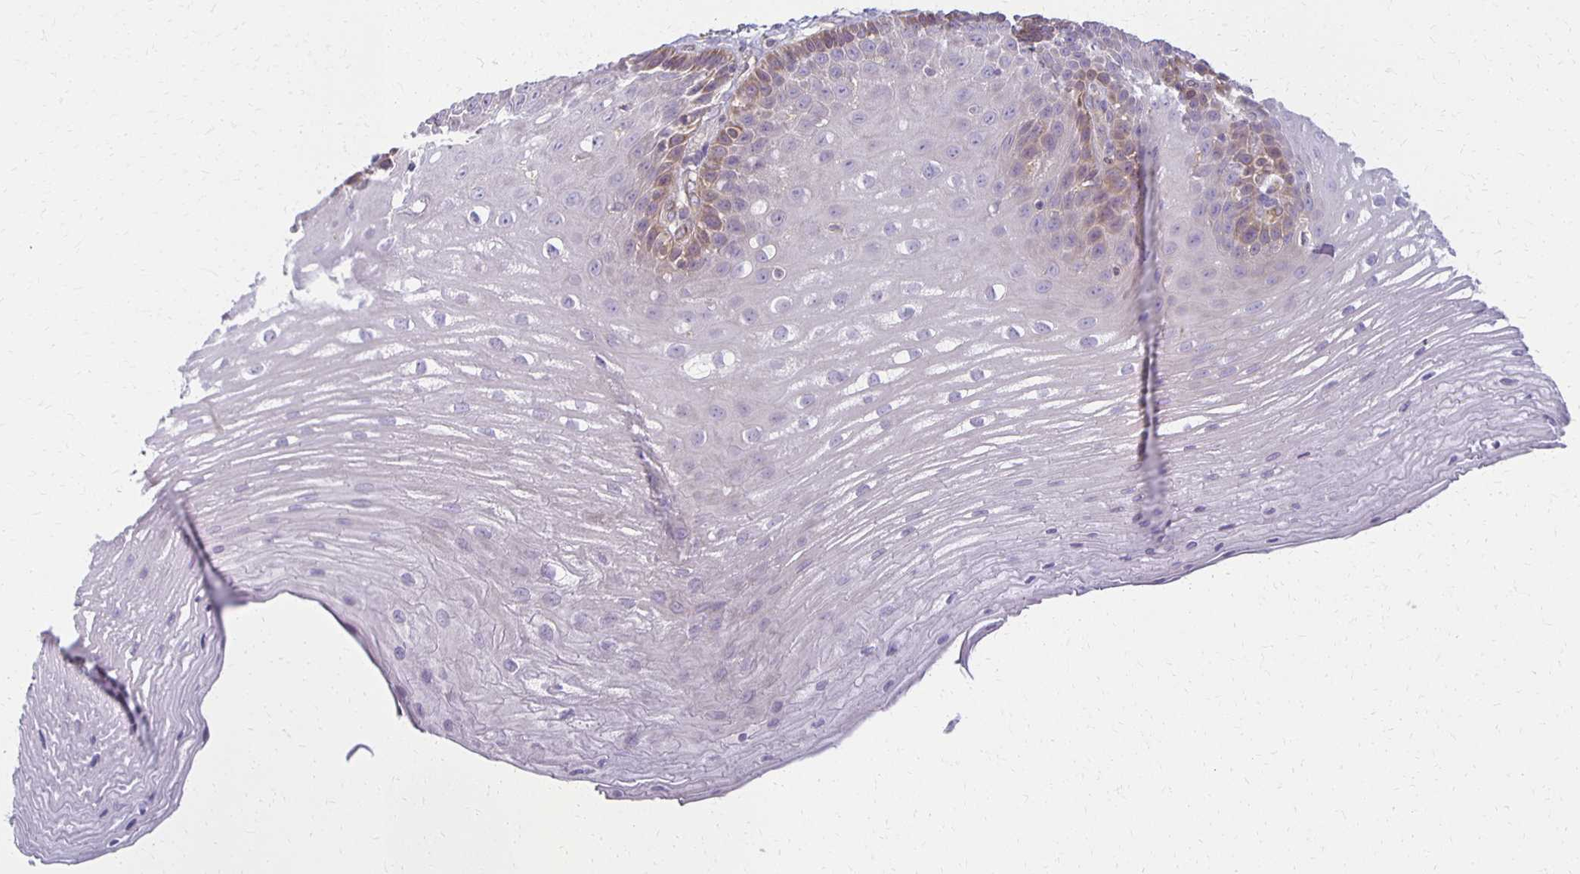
{"staining": {"intensity": "weak", "quantity": "<25%", "location": "cytoplasmic/membranous"}, "tissue": "esophagus", "cell_type": "Squamous epithelial cells", "image_type": "normal", "snomed": [{"axis": "morphology", "description": "Normal tissue, NOS"}, {"axis": "topography", "description": "Esophagus"}], "caption": "IHC of benign human esophagus reveals no positivity in squamous epithelial cells. (DAB (3,3'-diaminobenzidine) immunohistochemistry, high magnification).", "gene": "GPX4", "patient": {"sex": "male", "age": 62}}